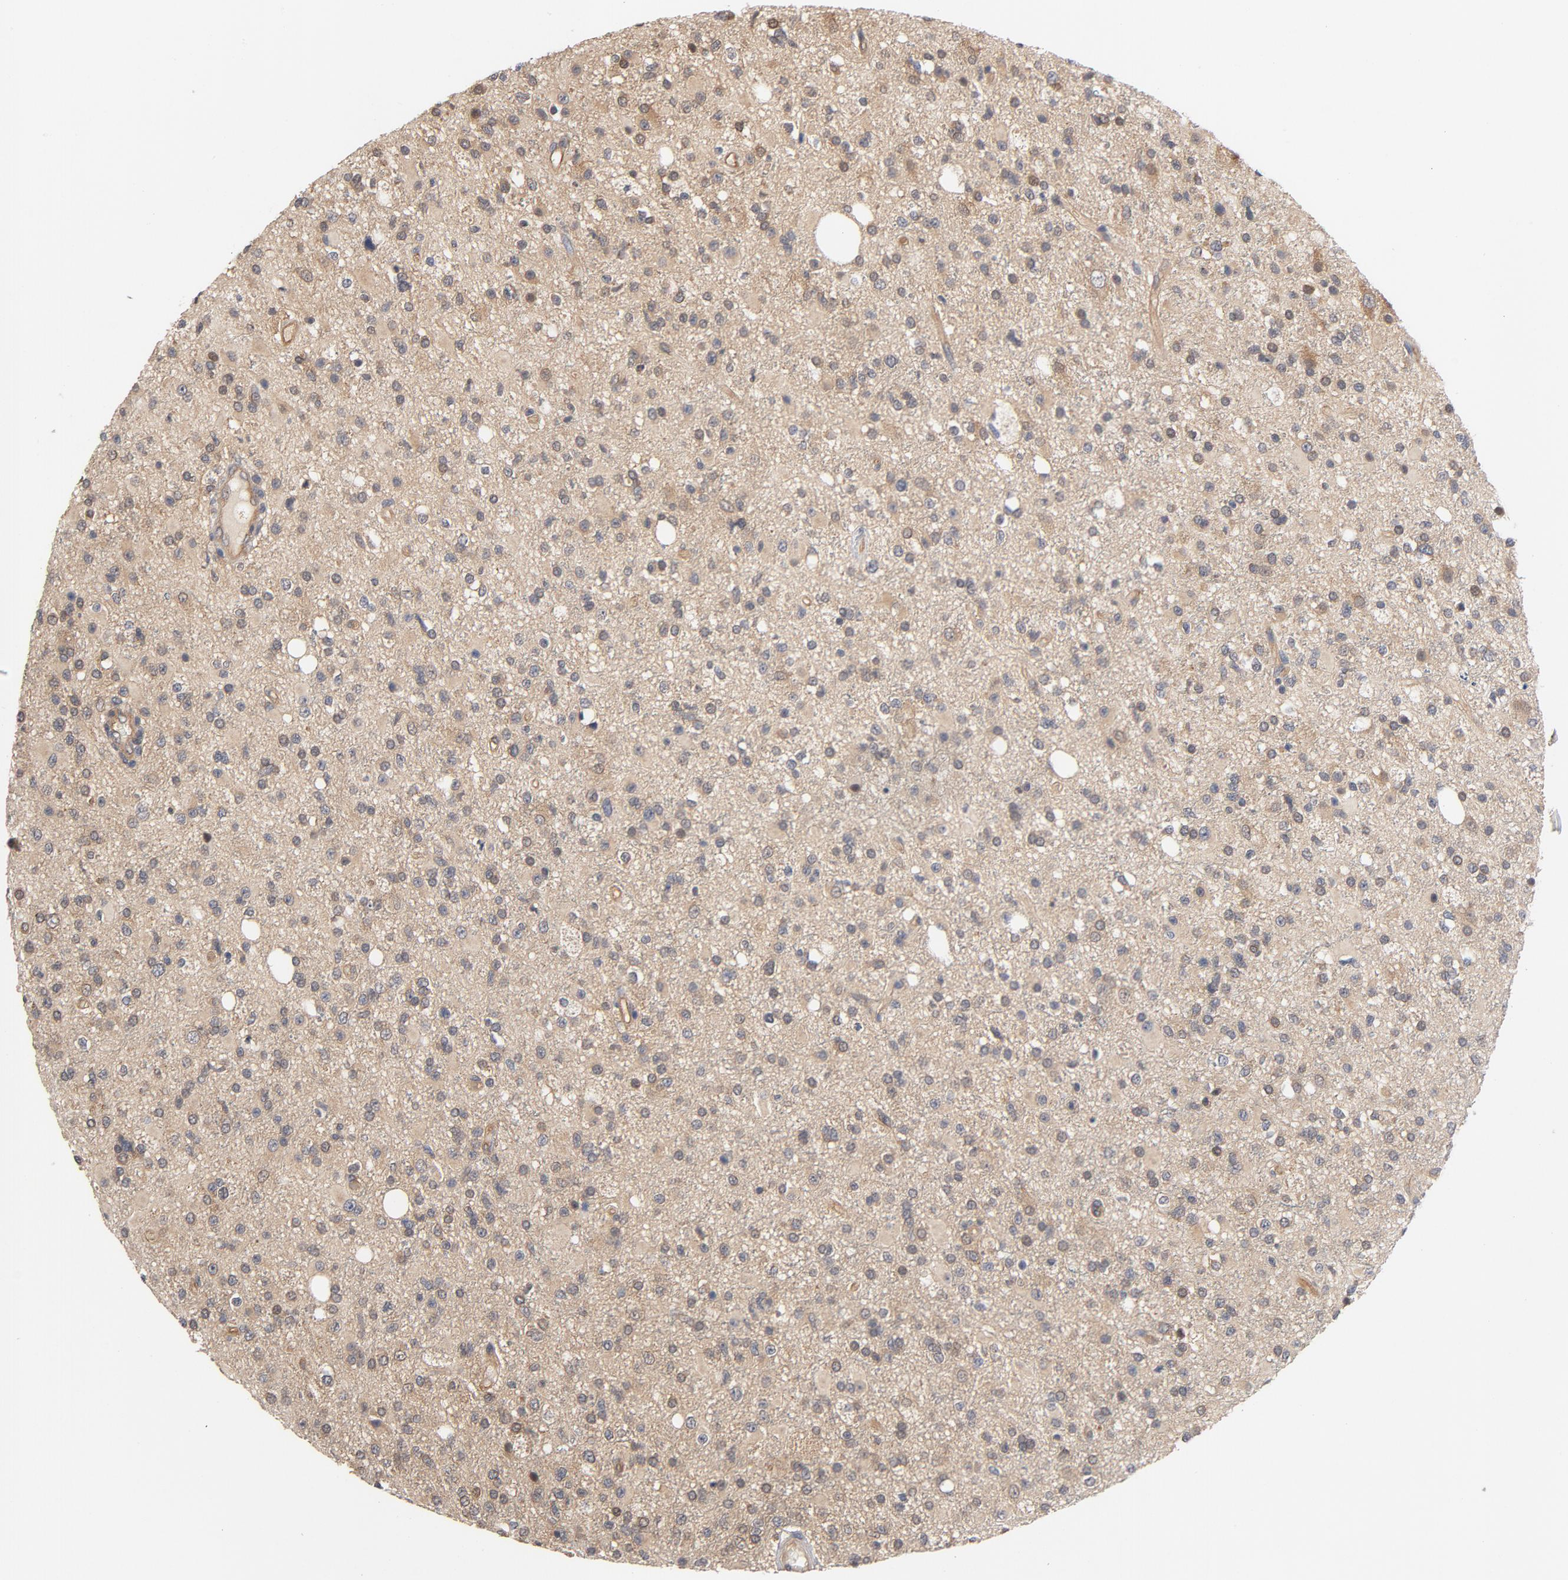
{"staining": {"intensity": "moderate", "quantity": "<25%", "location": "cytoplasmic/membranous"}, "tissue": "glioma", "cell_type": "Tumor cells", "image_type": "cancer", "snomed": [{"axis": "morphology", "description": "Glioma, malignant, High grade"}, {"axis": "topography", "description": "Brain"}], "caption": "Glioma stained with a protein marker exhibits moderate staining in tumor cells.", "gene": "PITPNM2", "patient": {"sex": "male", "age": 33}}